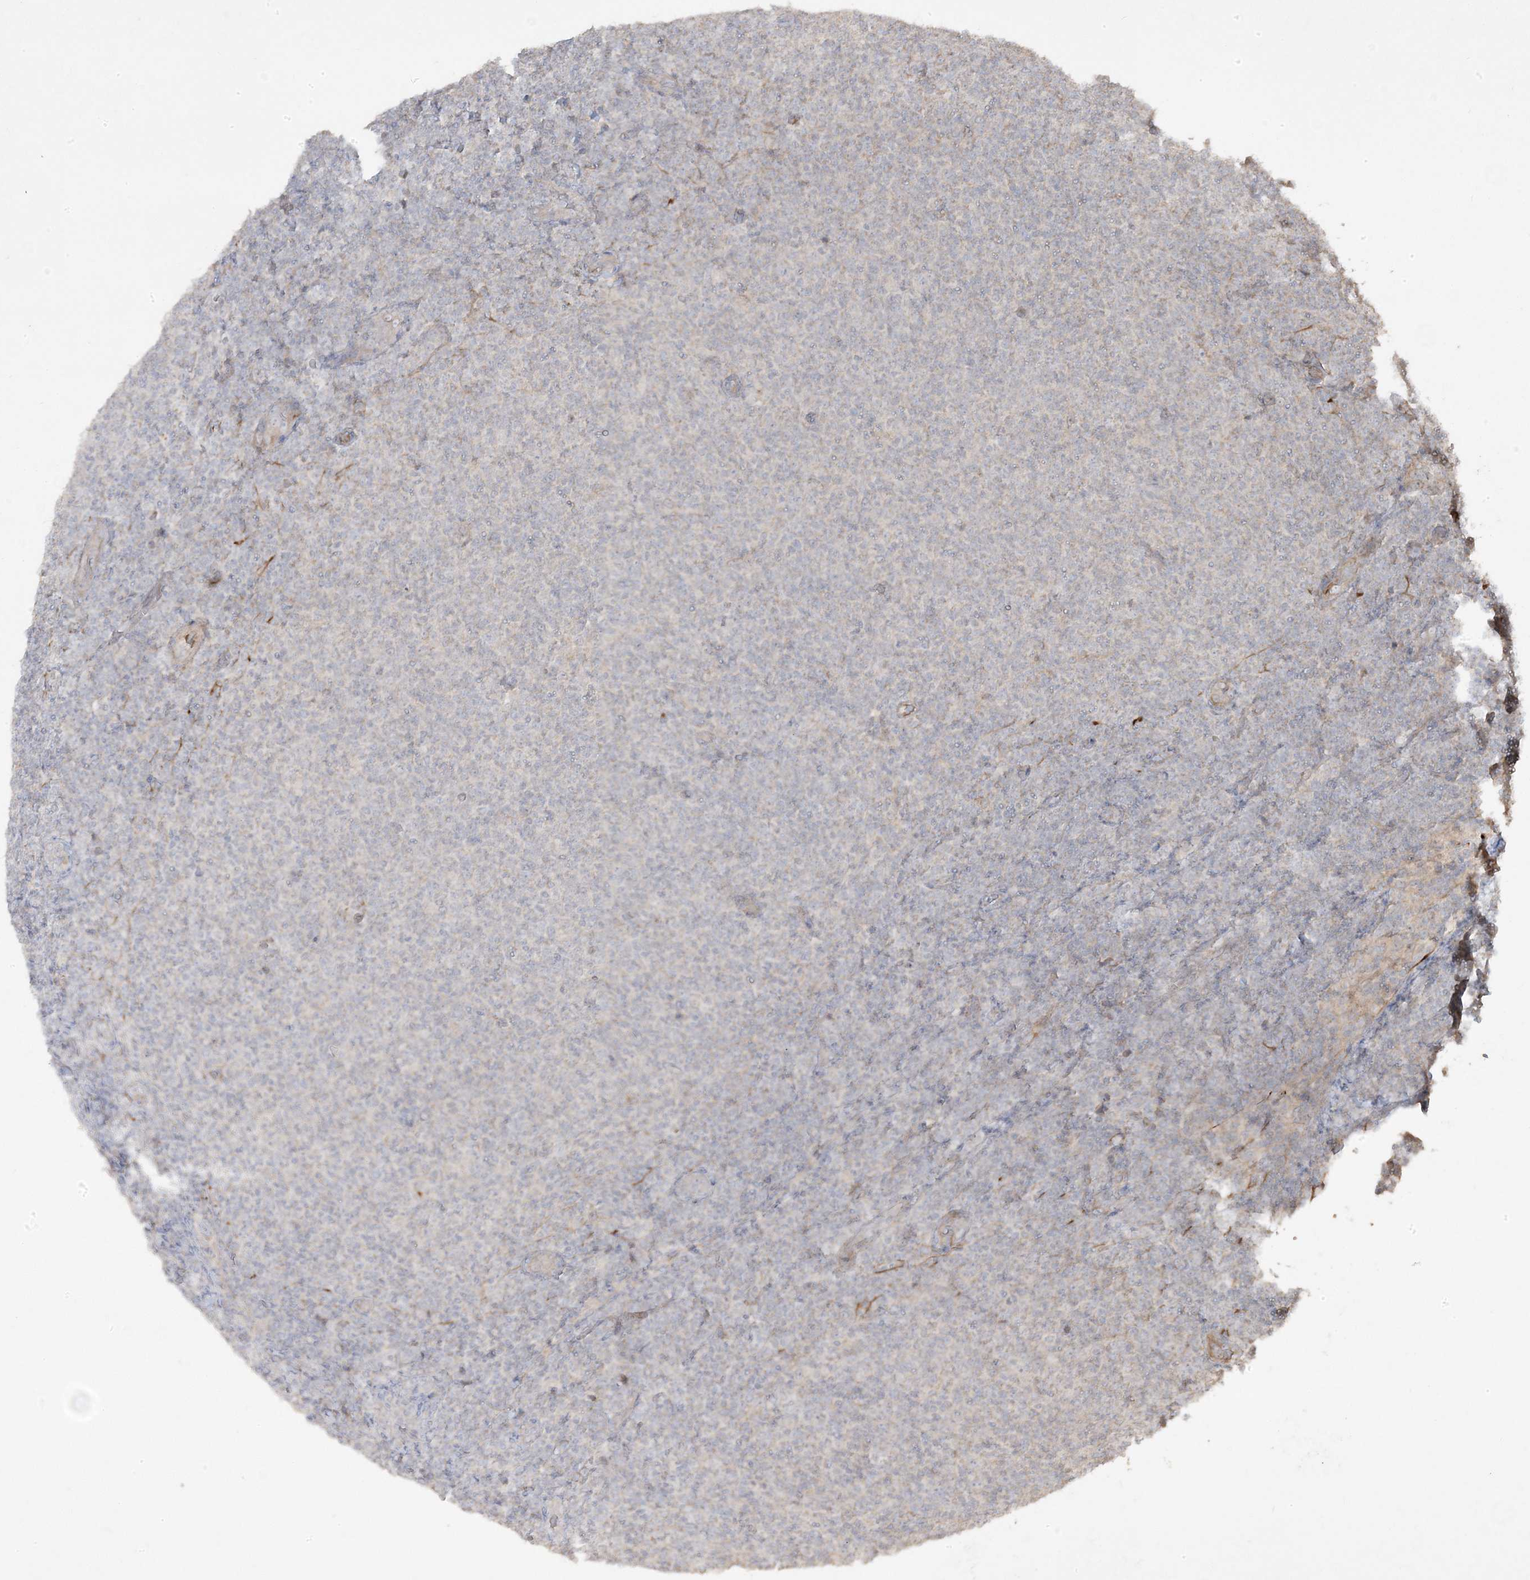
{"staining": {"intensity": "negative", "quantity": "none", "location": "none"}, "tissue": "lymphoma", "cell_type": "Tumor cells", "image_type": "cancer", "snomed": [{"axis": "morphology", "description": "Malignant lymphoma, non-Hodgkin's type, Low grade"}, {"axis": "topography", "description": "Lymph node"}], "caption": "Tumor cells are negative for brown protein staining in lymphoma. Brightfield microscopy of IHC stained with DAB (3,3'-diaminobenzidine) (brown) and hematoxylin (blue), captured at high magnification.", "gene": "RGL4", "patient": {"sex": "male", "age": 66}}